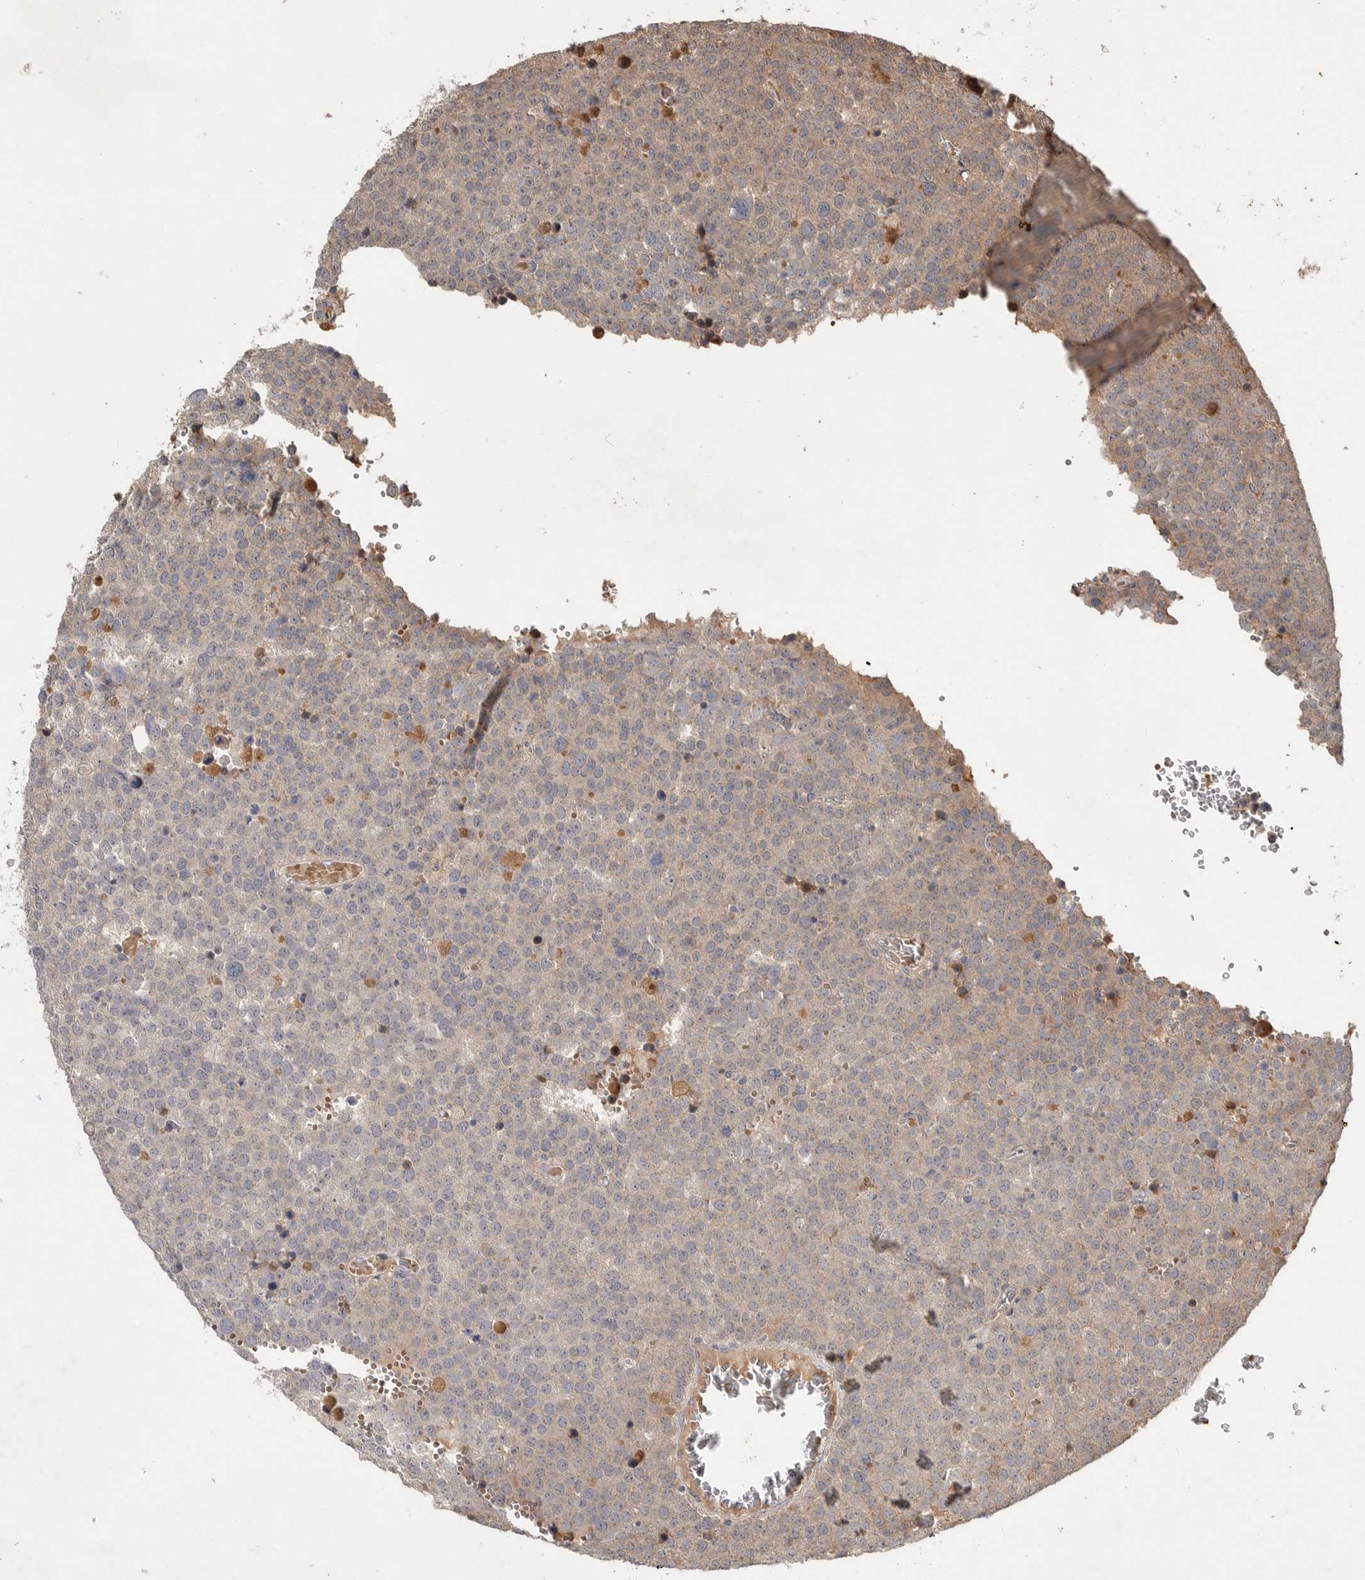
{"staining": {"intensity": "weak", "quantity": "<25%", "location": "cytoplasmic/membranous"}, "tissue": "testis cancer", "cell_type": "Tumor cells", "image_type": "cancer", "snomed": [{"axis": "morphology", "description": "Seminoma, NOS"}, {"axis": "topography", "description": "Testis"}], "caption": "Immunohistochemical staining of human testis cancer exhibits no significant staining in tumor cells.", "gene": "VN1R4", "patient": {"sex": "male", "age": 71}}